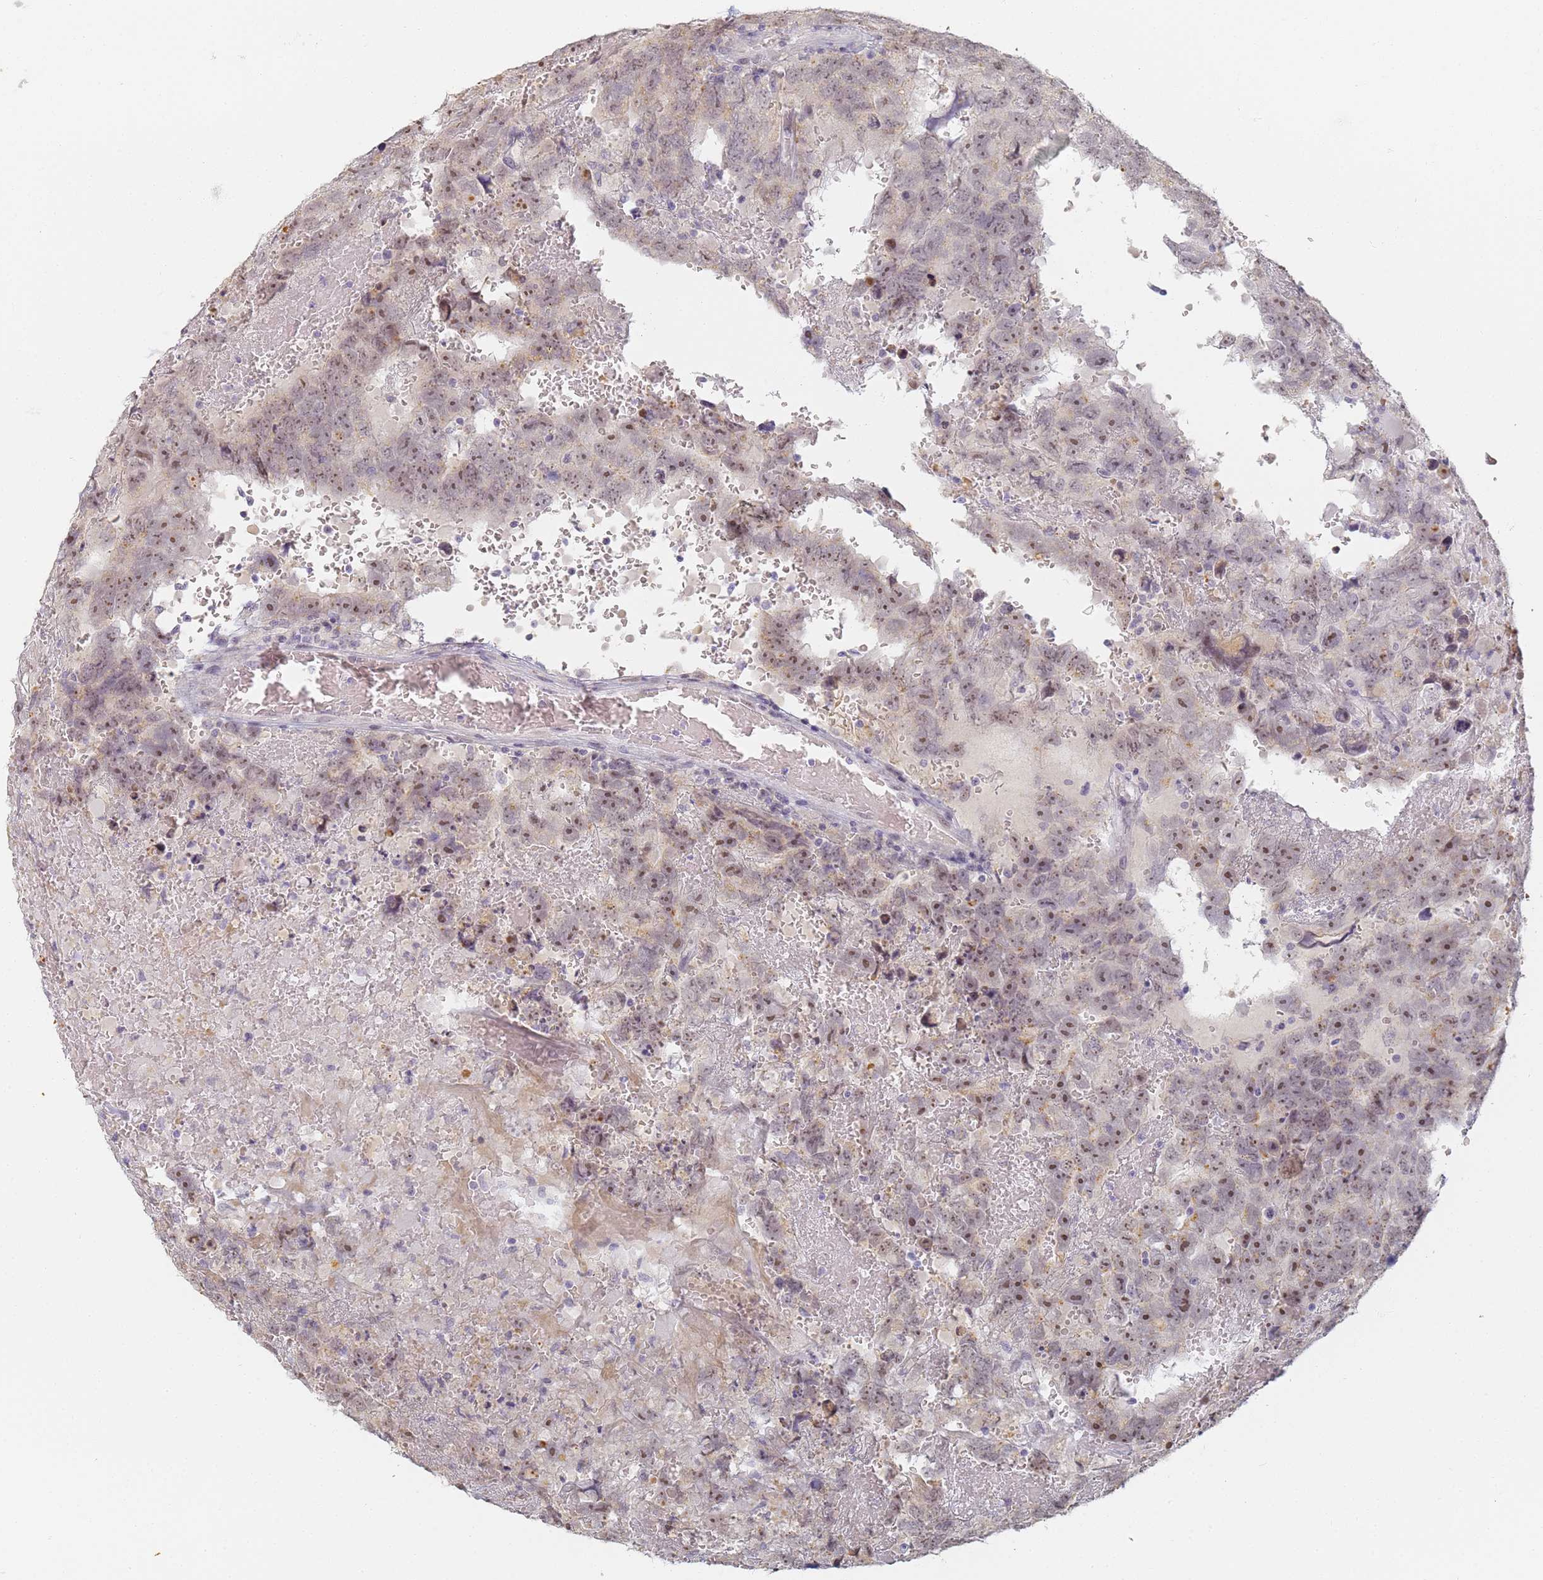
{"staining": {"intensity": "weak", "quantity": "25%-75%", "location": "nuclear"}, "tissue": "testis cancer", "cell_type": "Tumor cells", "image_type": "cancer", "snomed": [{"axis": "morphology", "description": "Carcinoma, Embryonal, NOS"}, {"axis": "topography", "description": "Testis"}], "caption": "This micrograph reveals immunohistochemistry (IHC) staining of testis cancer (embryonal carcinoma), with low weak nuclear positivity in approximately 25%-75% of tumor cells.", "gene": "SLC38A9", "patient": {"sex": "male", "age": 45}}